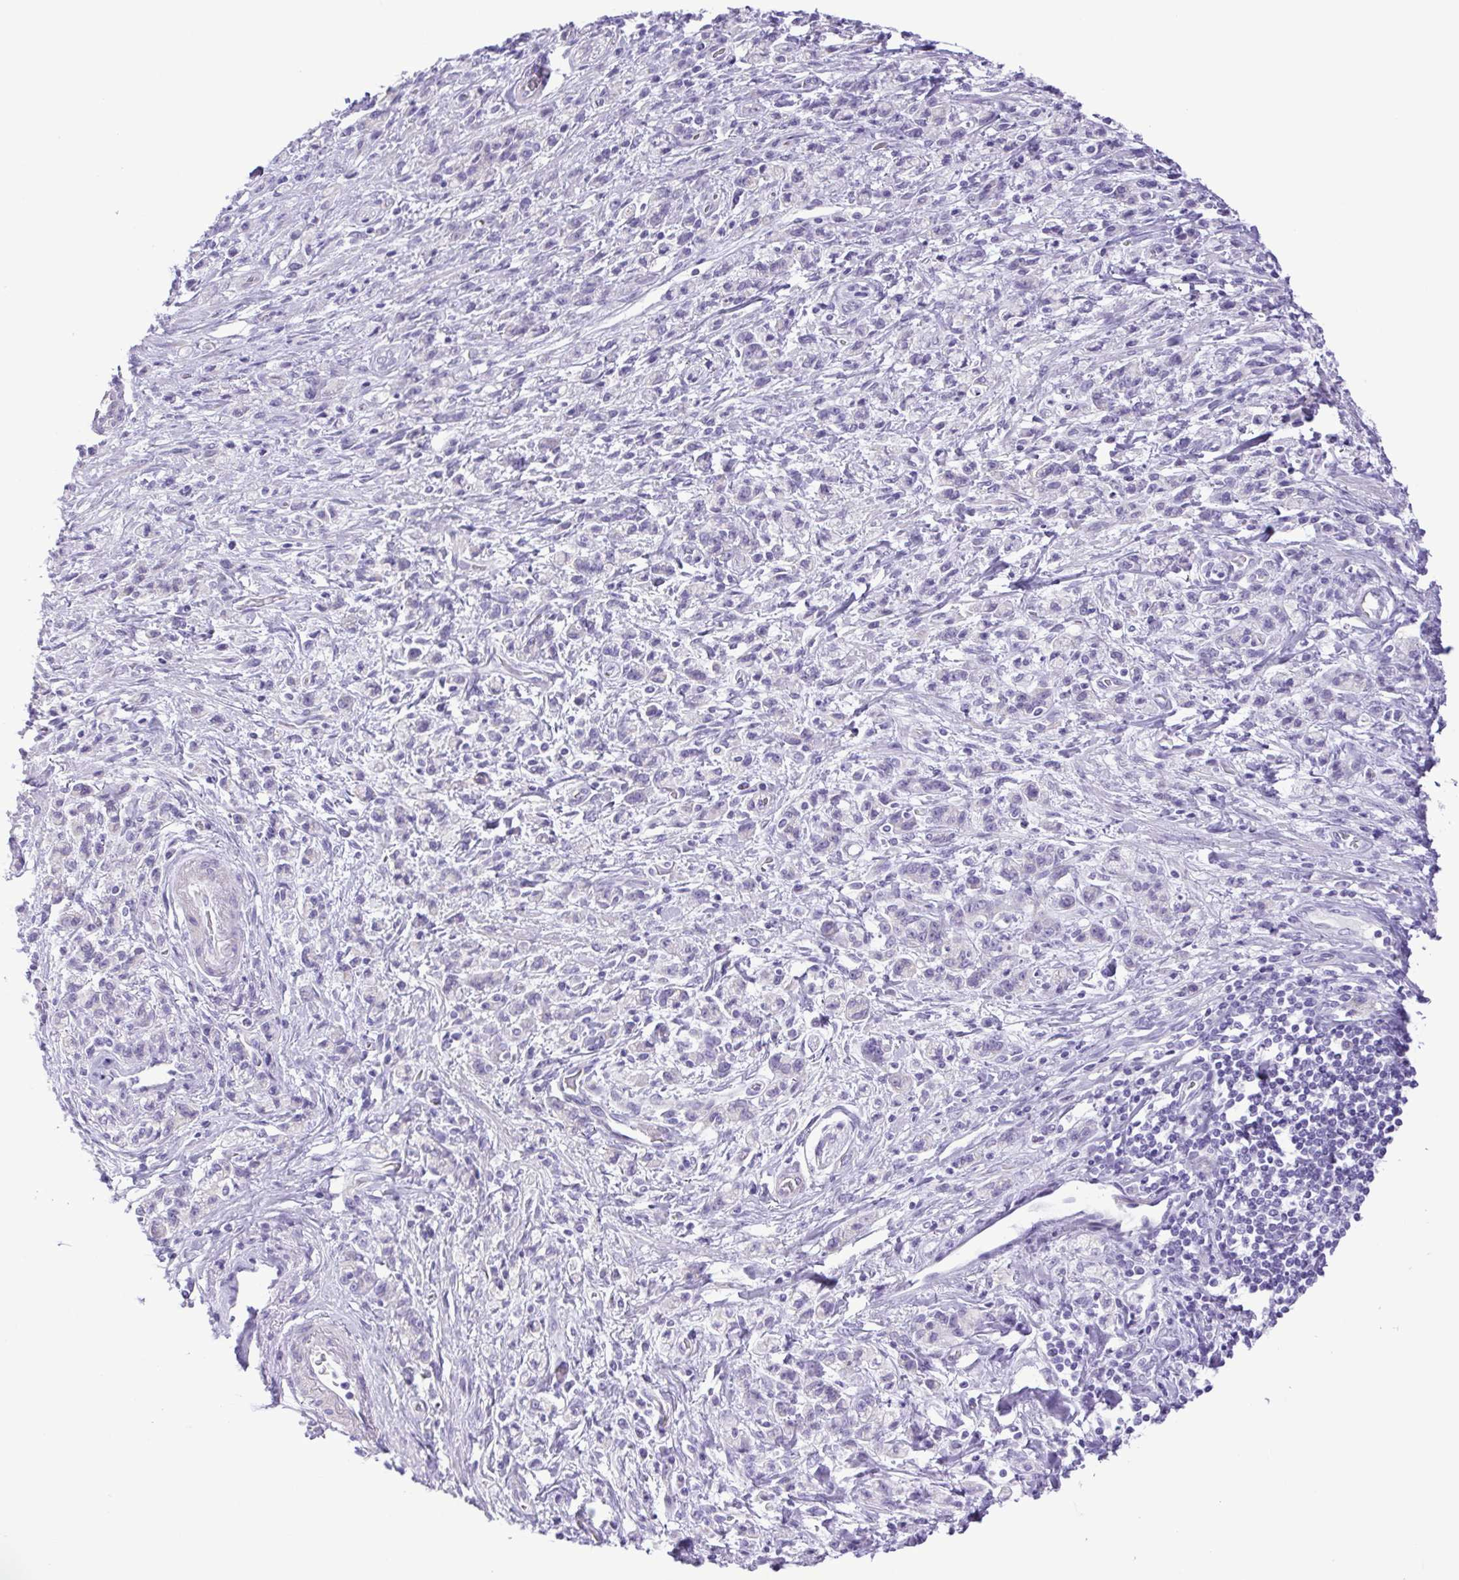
{"staining": {"intensity": "negative", "quantity": "none", "location": "none"}, "tissue": "stomach cancer", "cell_type": "Tumor cells", "image_type": "cancer", "snomed": [{"axis": "morphology", "description": "Adenocarcinoma, NOS"}, {"axis": "topography", "description": "Stomach"}], "caption": "Immunohistochemical staining of stomach cancer exhibits no significant expression in tumor cells.", "gene": "CDSN", "patient": {"sex": "male", "age": 77}}